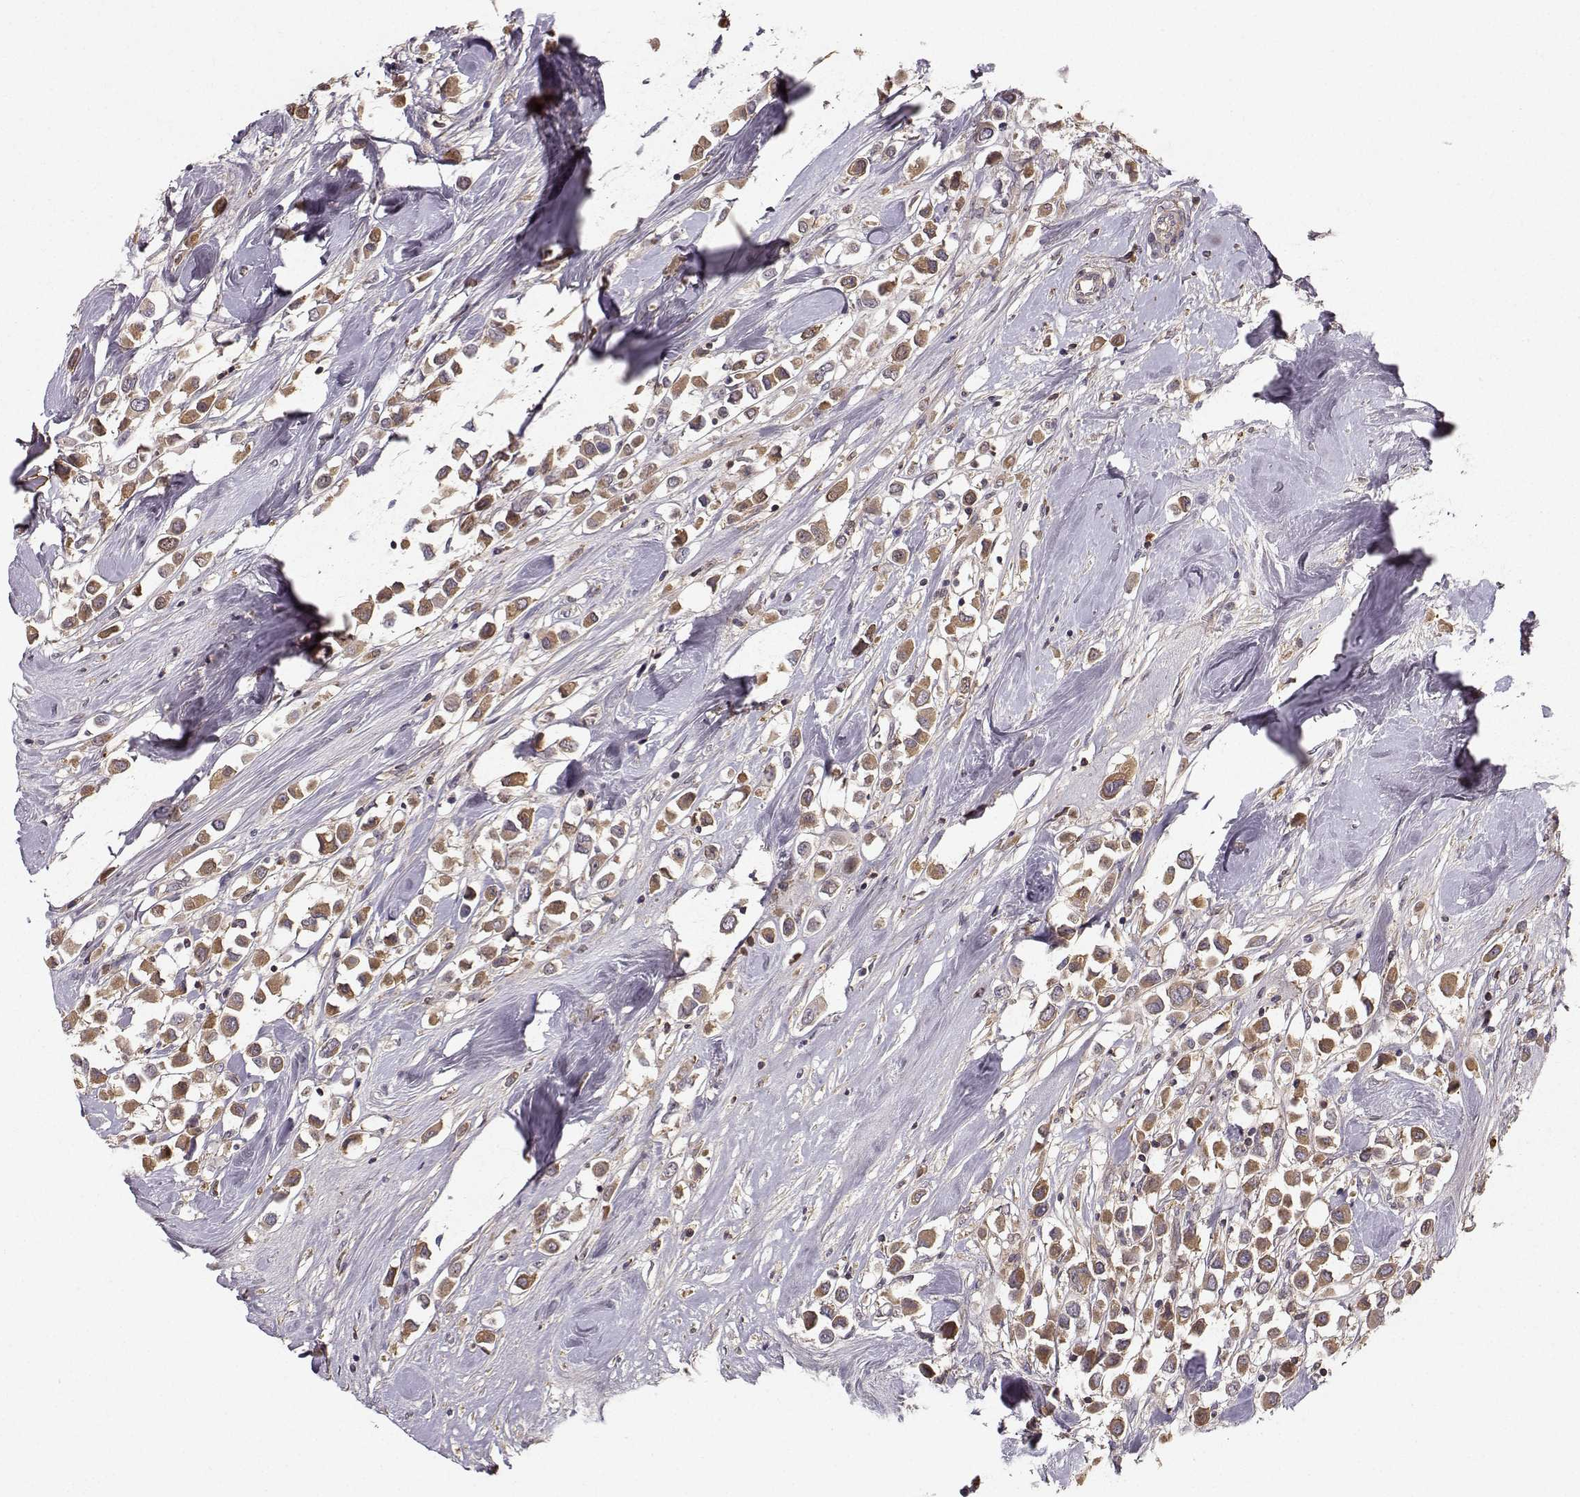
{"staining": {"intensity": "moderate", "quantity": "25%-75%", "location": "cytoplasmic/membranous"}, "tissue": "breast cancer", "cell_type": "Tumor cells", "image_type": "cancer", "snomed": [{"axis": "morphology", "description": "Duct carcinoma"}, {"axis": "topography", "description": "Breast"}], "caption": "Breast cancer stained for a protein reveals moderate cytoplasmic/membranous positivity in tumor cells.", "gene": "WNT6", "patient": {"sex": "female", "age": 61}}